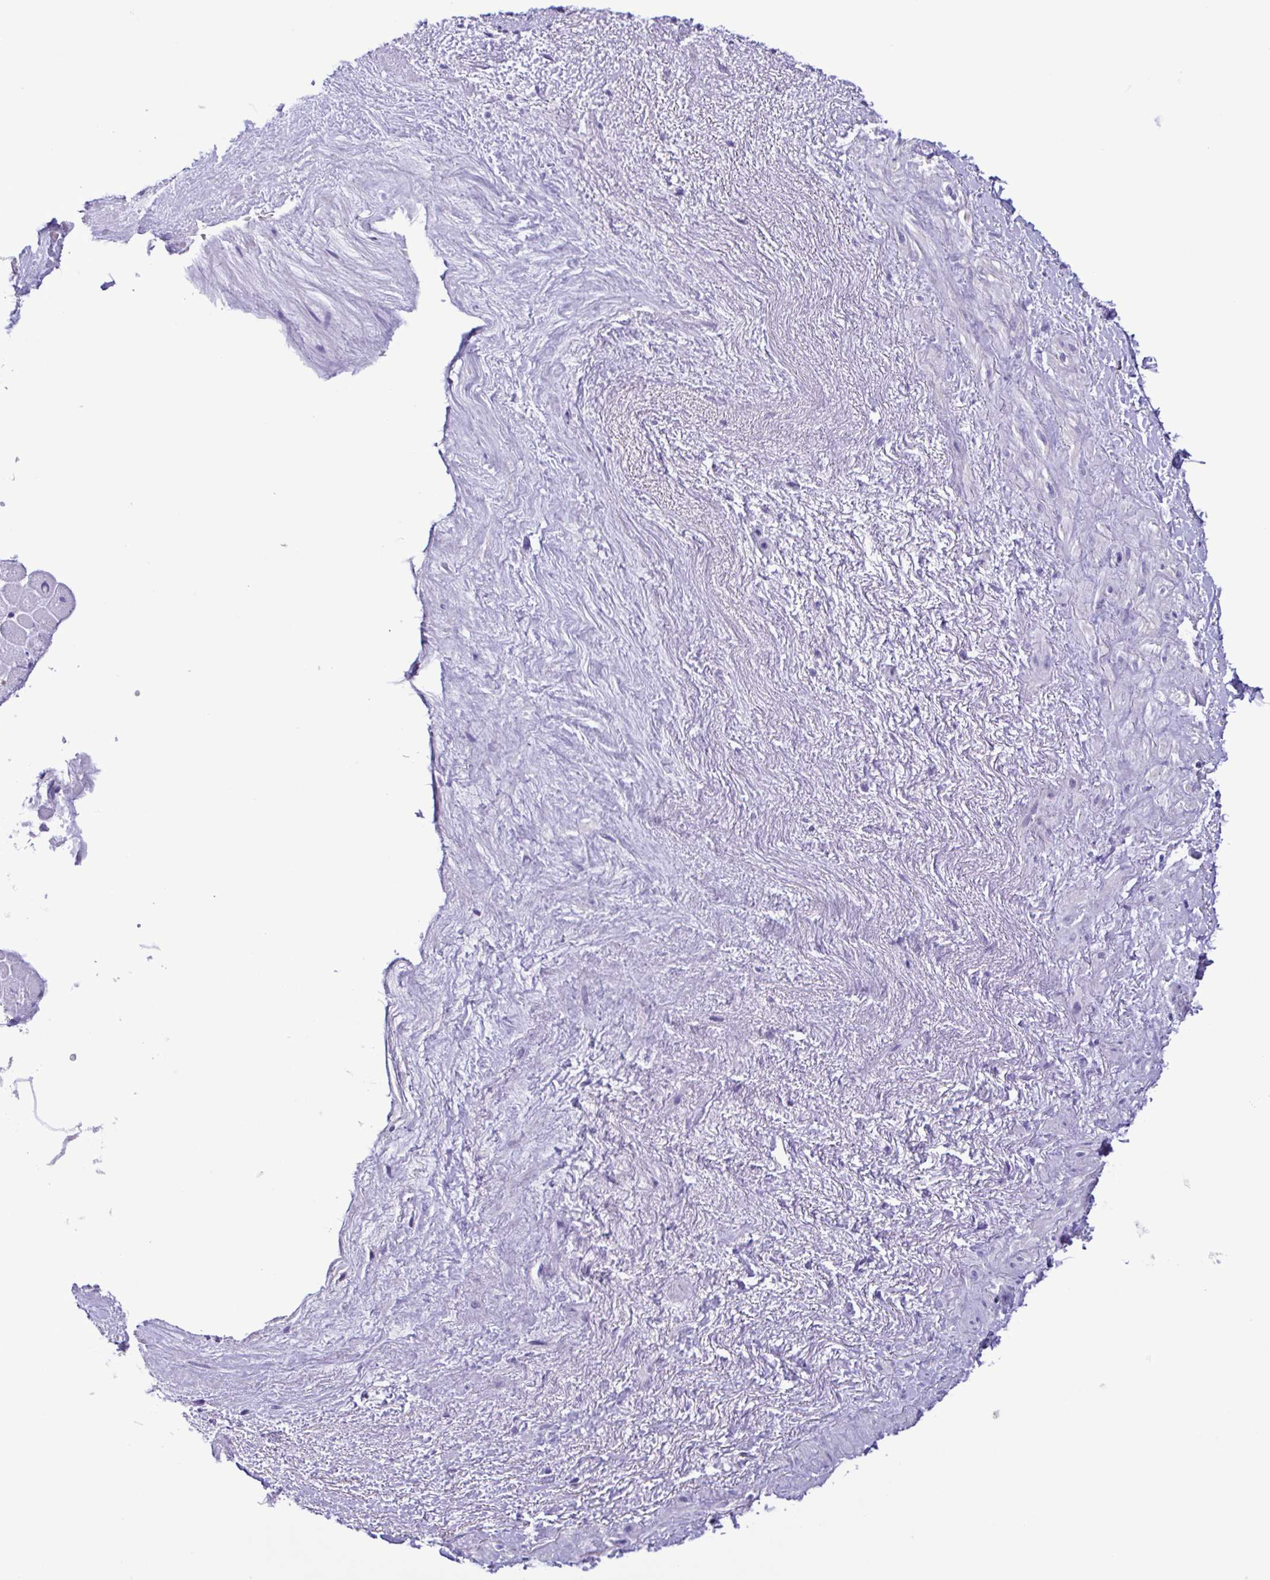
{"staining": {"intensity": "negative", "quantity": "none", "location": "none"}, "tissue": "heart muscle", "cell_type": "Cardiomyocytes", "image_type": "normal", "snomed": [{"axis": "morphology", "description": "Normal tissue, NOS"}, {"axis": "topography", "description": "Heart"}], "caption": "Image shows no significant protein positivity in cardiomyocytes of unremarkable heart muscle. (DAB (3,3'-diaminobenzidine) IHC visualized using brightfield microscopy, high magnification).", "gene": "CBY2", "patient": {"sex": "male", "age": 62}}